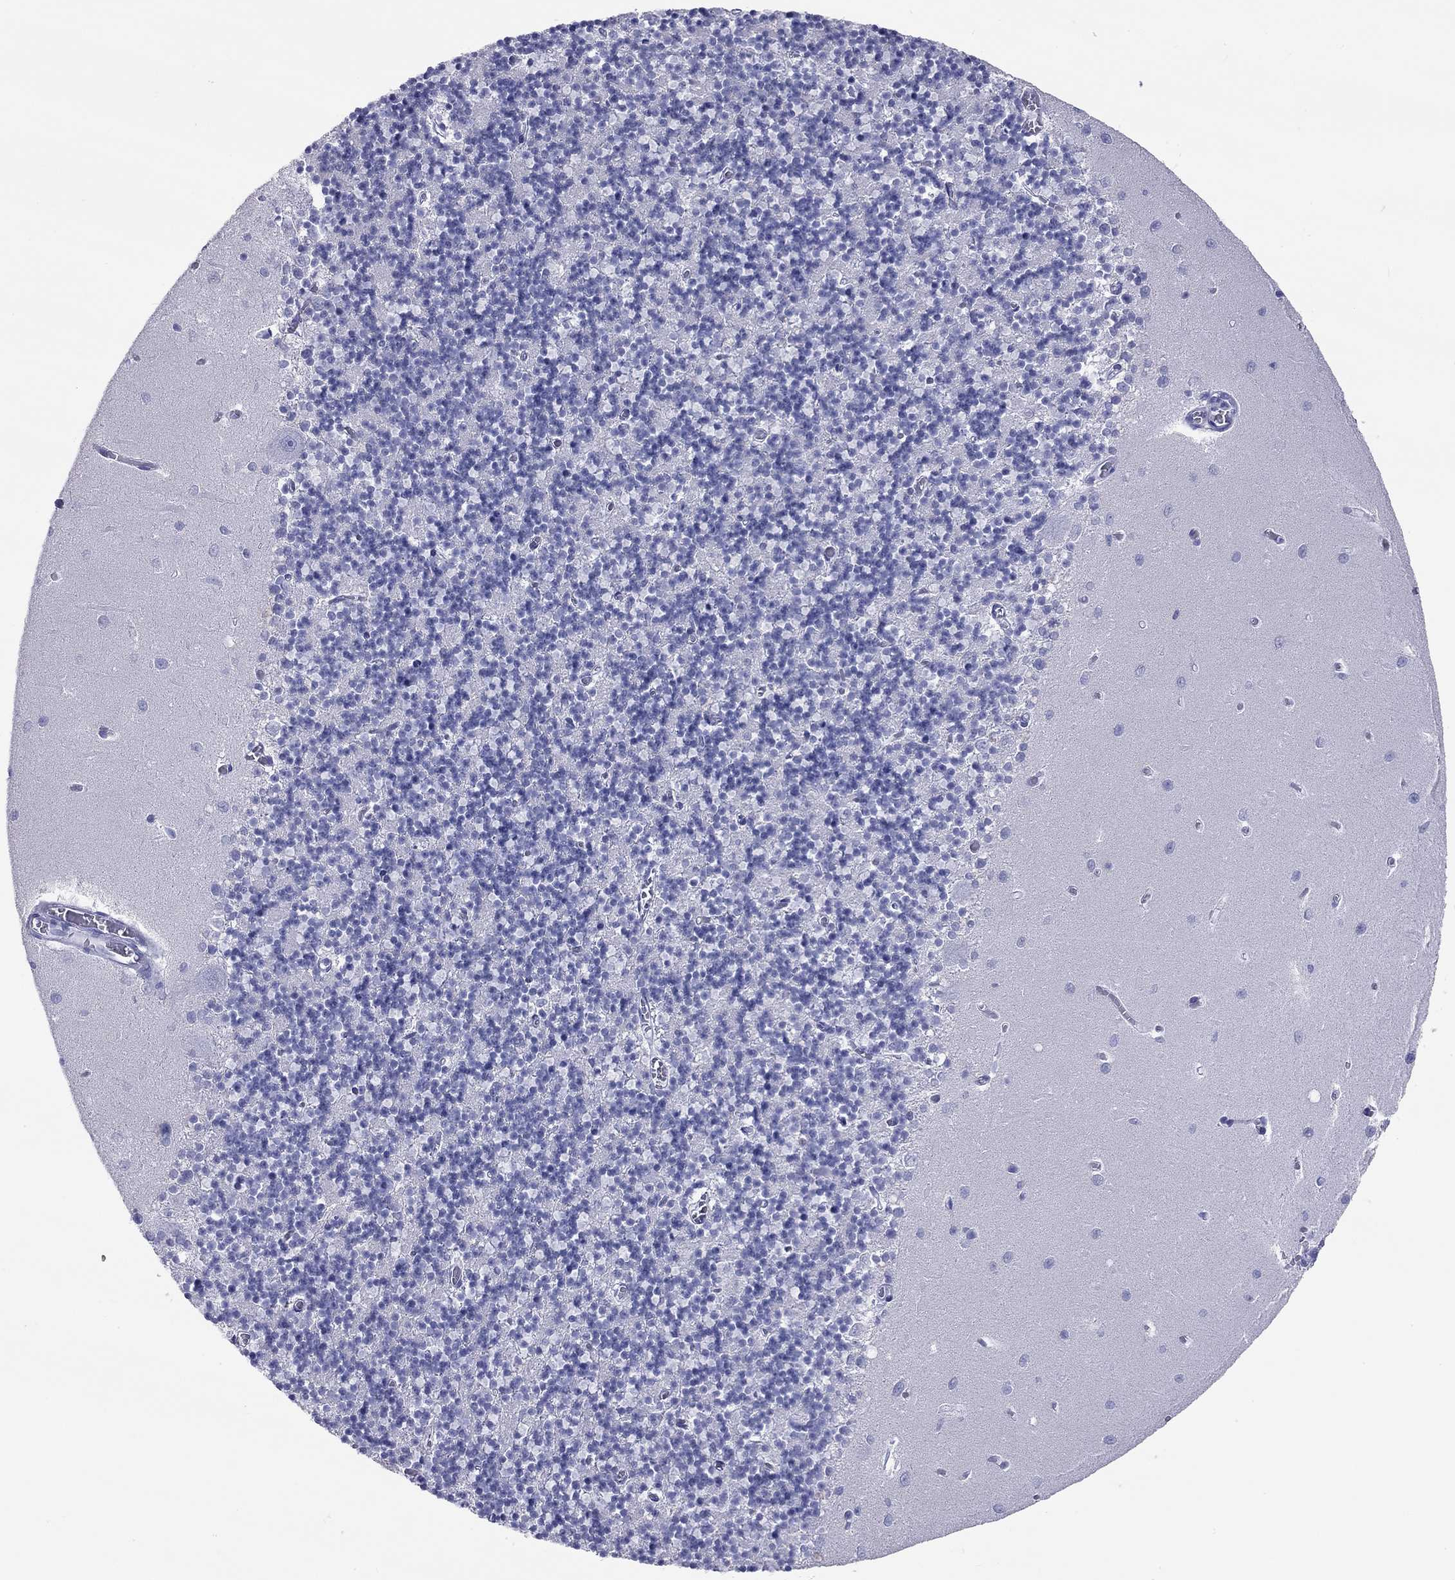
{"staining": {"intensity": "negative", "quantity": "none", "location": "none"}, "tissue": "cerebellum", "cell_type": "Cells in granular layer", "image_type": "normal", "snomed": [{"axis": "morphology", "description": "Normal tissue, NOS"}, {"axis": "topography", "description": "Cerebellum"}], "caption": "Photomicrograph shows no protein positivity in cells in granular layer of normal cerebellum. (IHC, brightfield microscopy, high magnification).", "gene": "DPY19L2", "patient": {"sex": "female", "age": 64}}